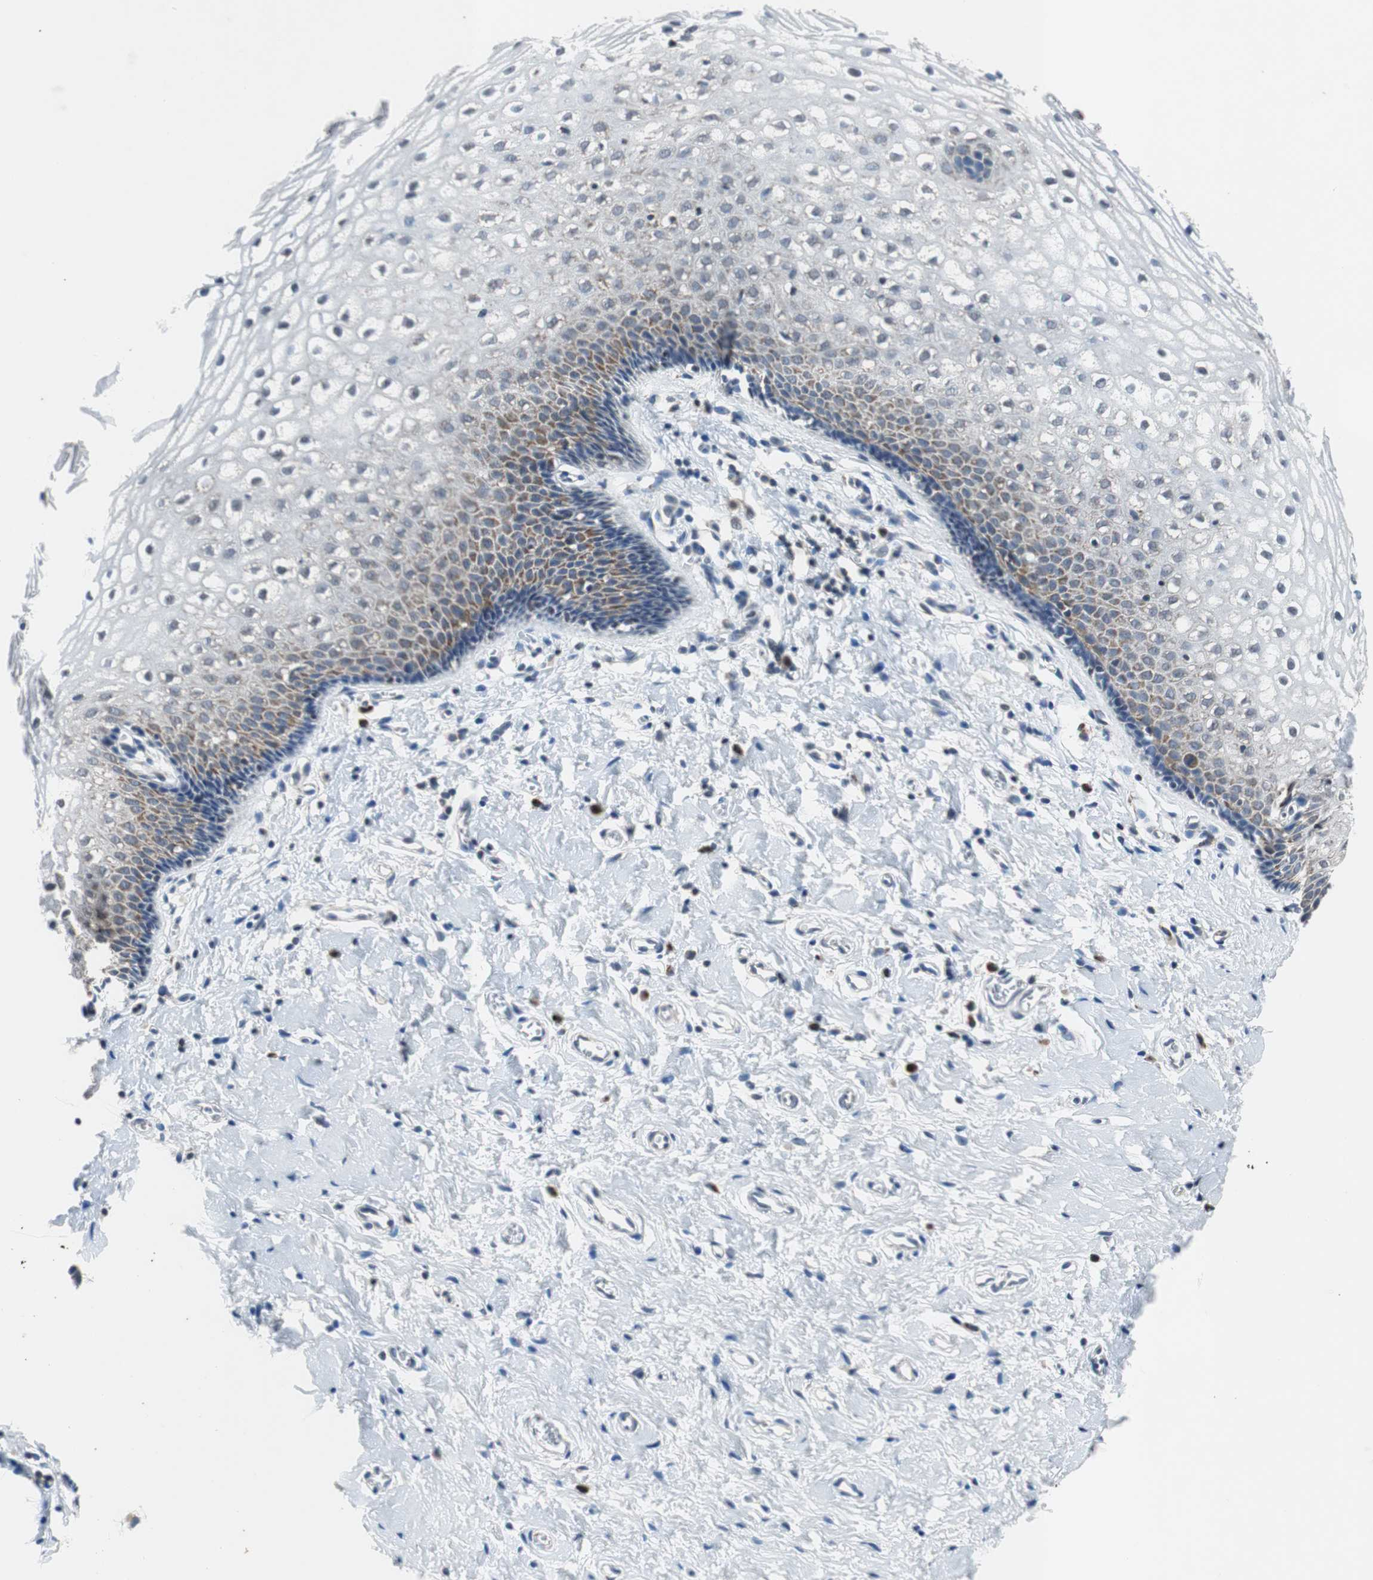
{"staining": {"intensity": "moderate", "quantity": "25%-75%", "location": "cytoplasmic/membranous"}, "tissue": "vagina", "cell_type": "Squamous epithelial cells", "image_type": "normal", "snomed": [{"axis": "morphology", "description": "Normal tissue, NOS"}, {"axis": "topography", "description": "Soft tissue"}, {"axis": "topography", "description": "Vagina"}], "caption": "Squamous epithelial cells display medium levels of moderate cytoplasmic/membranous positivity in approximately 25%-75% of cells in unremarkable human vagina.", "gene": "PITRM1", "patient": {"sex": "female", "age": 61}}